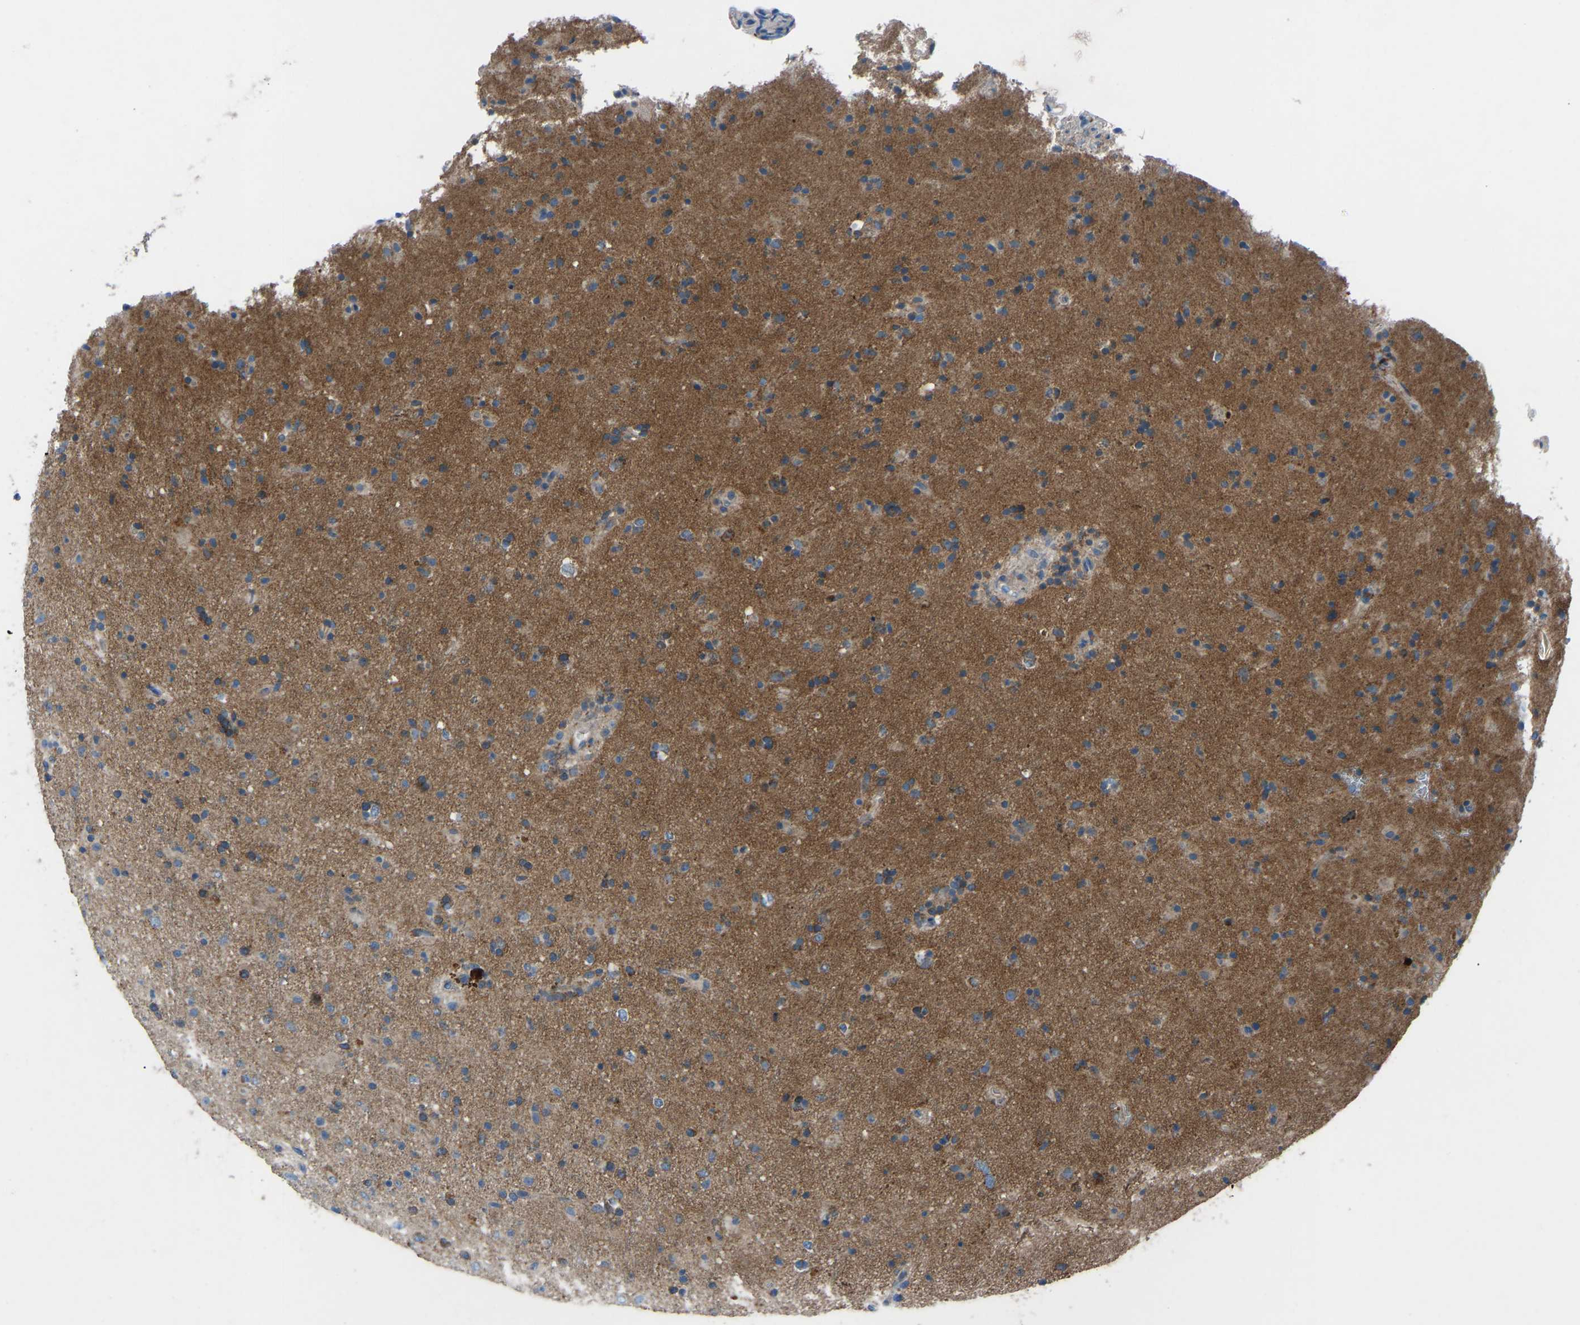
{"staining": {"intensity": "moderate", "quantity": "25%-75%", "location": "cytoplasmic/membranous"}, "tissue": "glioma", "cell_type": "Tumor cells", "image_type": "cancer", "snomed": [{"axis": "morphology", "description": "Glioma, malignant, Low grade"}, {"axis": "topography", "description": "Brain"}], "caption": "Immunohistochemistry (IHC) (DAB (3,3'-diaminobenzidine)) staining of malignant glioma (low-grade) shows moderate cytoplasmic/membranous protein staining in approximately 25%-75% of tumor cells. Nuclei are stained in blue.", "gene": "GRK6", "patient": {"sex": "male", "age": 65}}